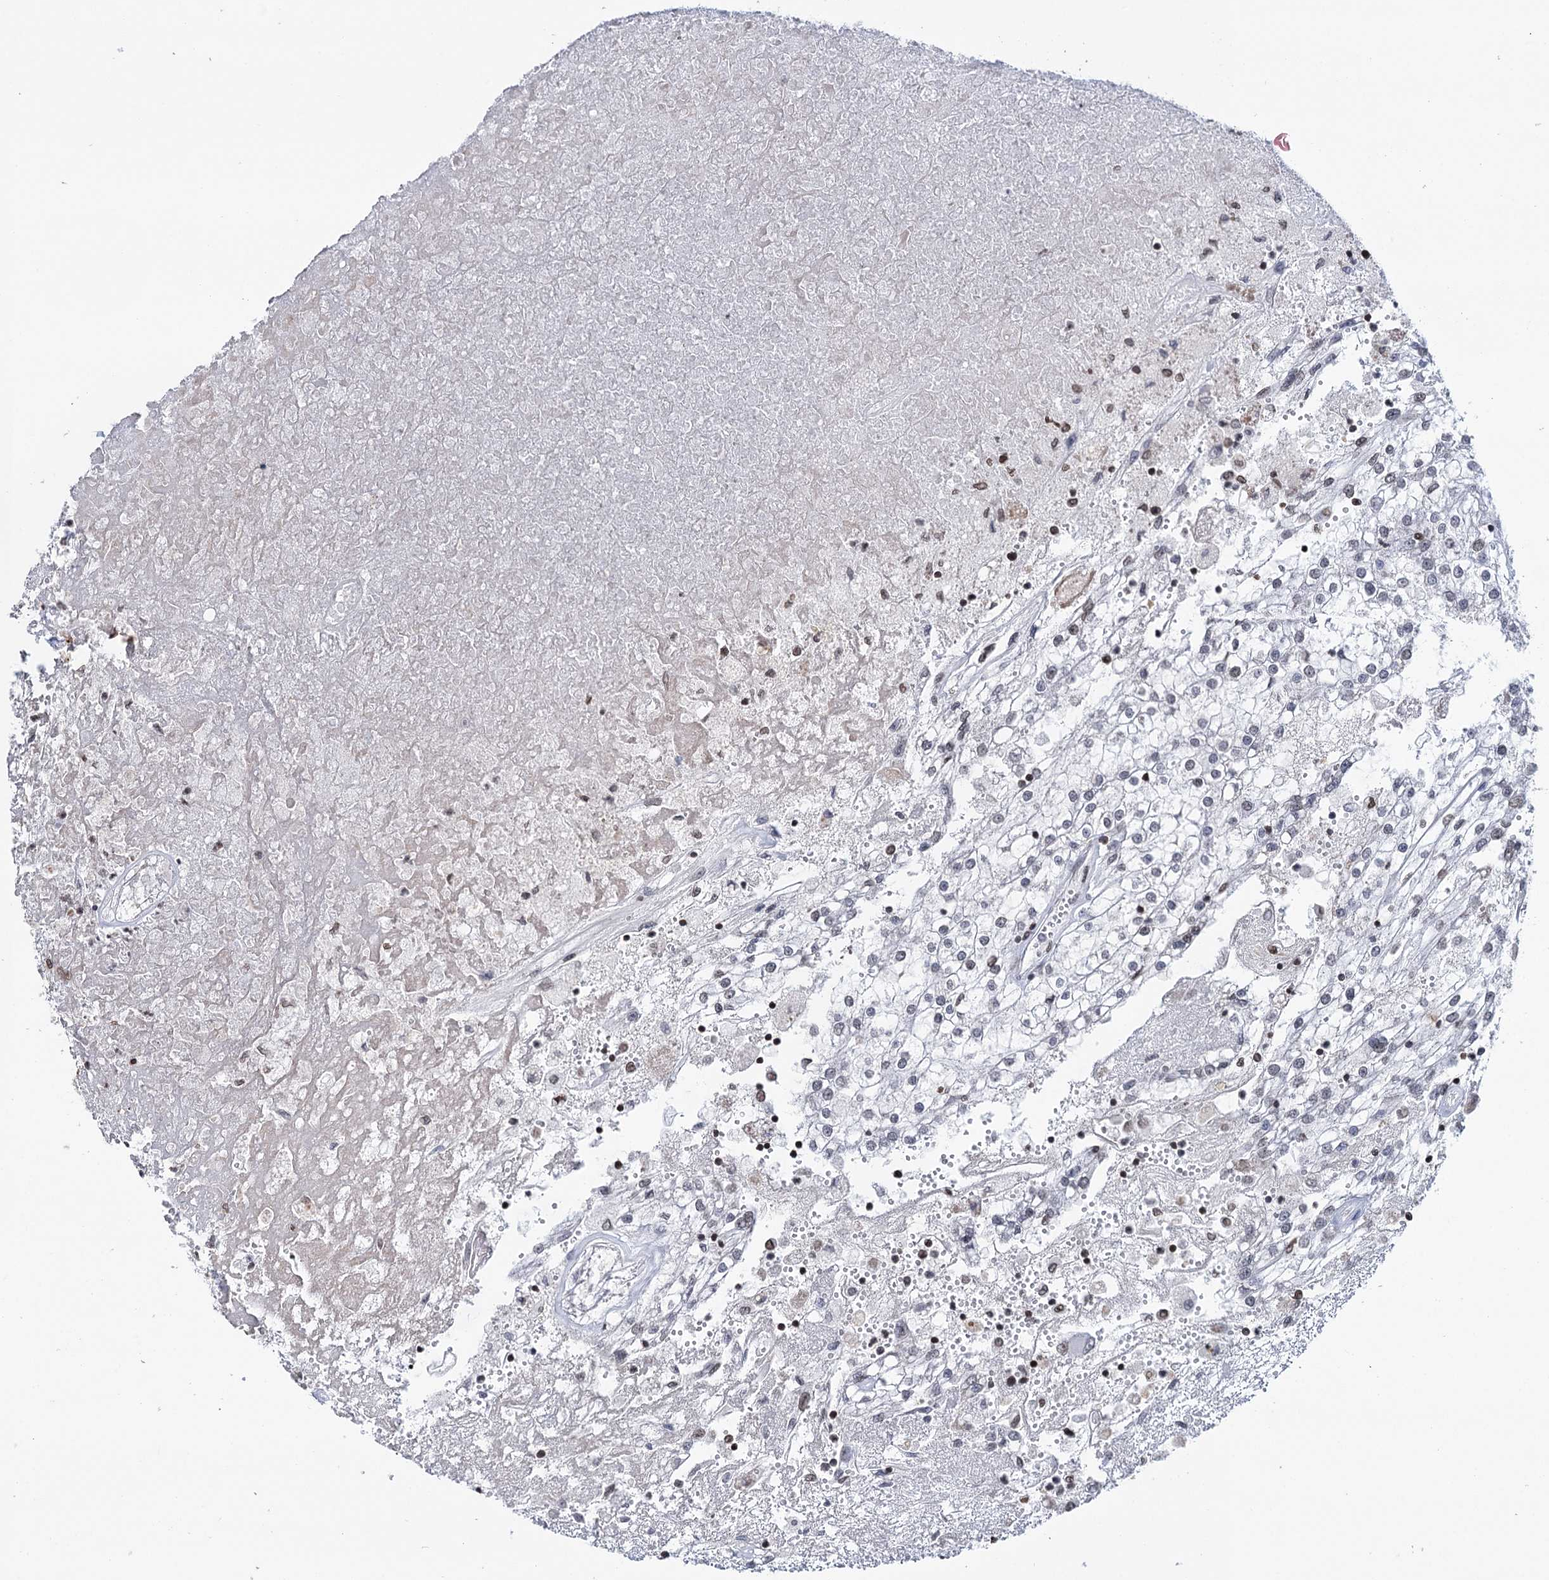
{"staining": {"intensity": "negative", "quantity": "none", "location": "none"}, "tissue": "renal cancer", "cell_type": "Tumor cells", "image_type": "cancer", "snomed": [{"axis": "morphology", "description": "Adenocarcinoma, NOS"}, {"axis": "topography", "description": "Kidney"}], "caption": "Tumor cells show no significant protein staining in renal adenocarcinoma. (Brightfield microscopy of DAB immunohistochemistry at high magnification).", "gene": "CCDC77", "patient": {"sex": "female", "age": 52}}